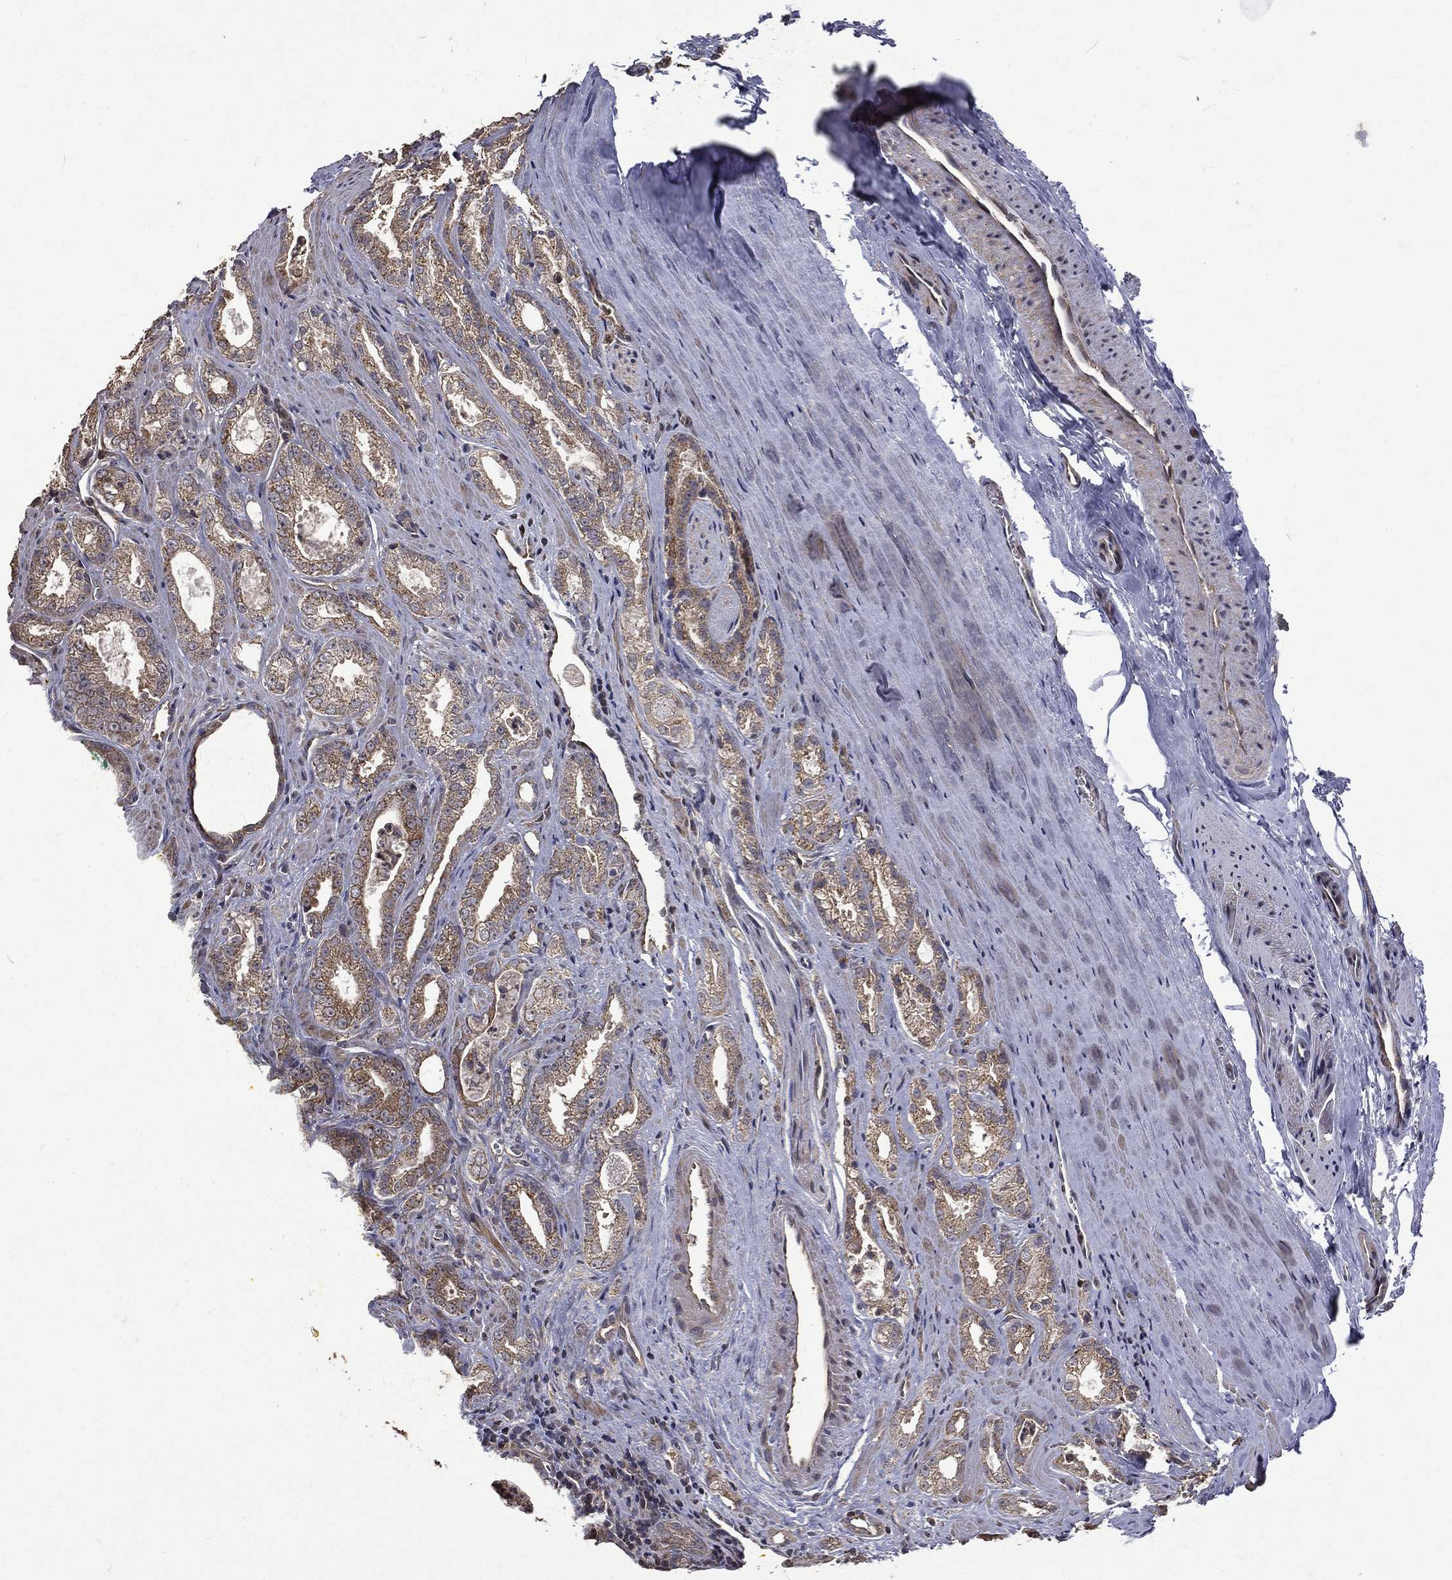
{"staining": {"intensity": "moderate", "quantity": ">75%", "location": "cytoplasmic/membranous"}, "tissue": "prostate cancer", "cell_type": "Tumor cells", "image_type": "cancer", "snomed": [{"axis": "morphology", "description": "Adenocarcinoma, NOS"}, {"axis": "morphology", "description": "Adenocarcinoma, High grade"}, {"axis": "topography", "description": "Prostate"}], "caption": "An image of human prostate adenocarcinoma stained for a protein exhibits moderate cytoplasmic/membranous brown staining in tumor cells.", "gene": "RPGR", "patient": {"sex": "male", "age": 70}}